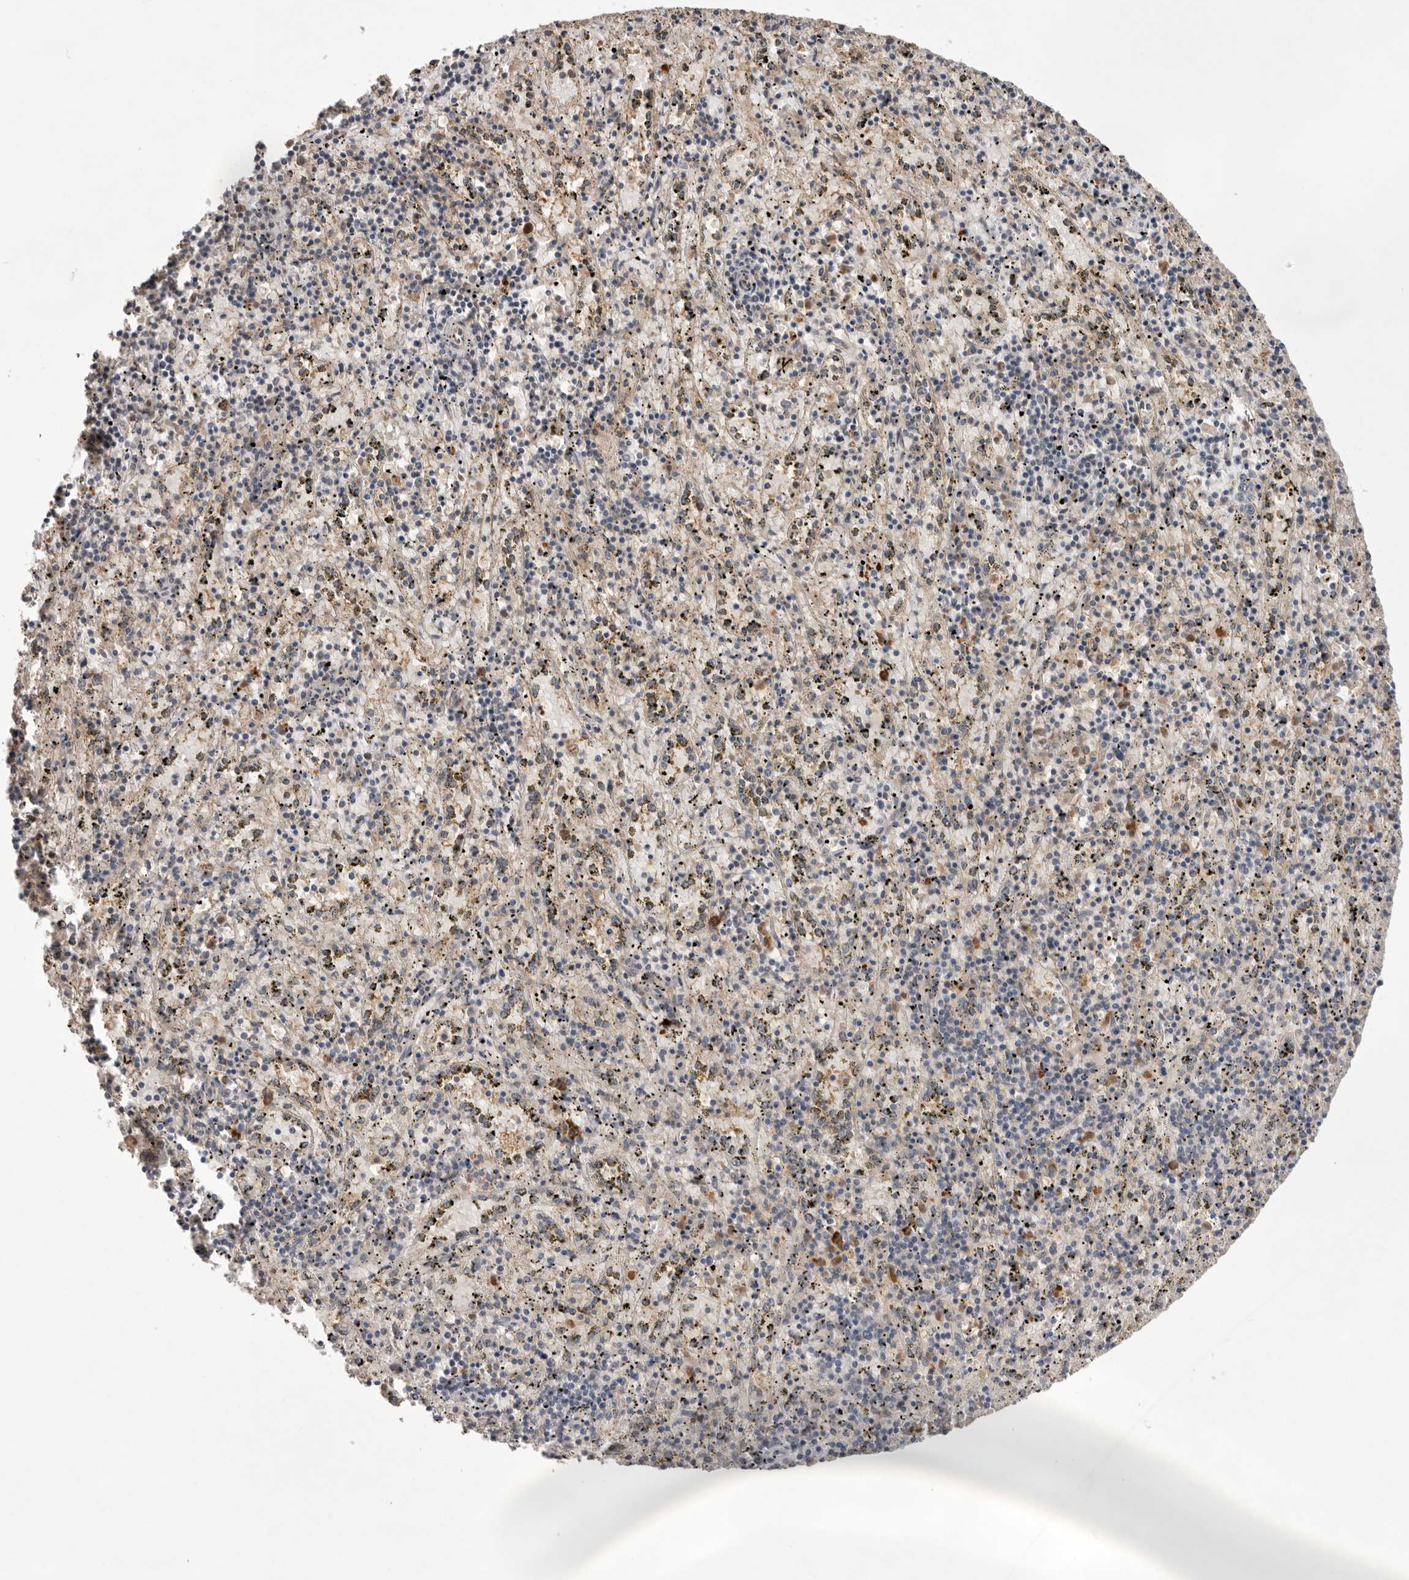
{"staining": {"intensity": "moderate", "quantity": "<25%", "location": "cytoplasmic/membranous"}, "tissue": "spleen", "cell_type": "Cells in red pulp", "image_type": "normal", "snomed": [{"axis": "morphology", "description": "Normal tissue, NOS"}, {"axis": "topography", "description": "Spleen"}], "caption": "A brown stain shows moderate cytoplasmic/membranous expression of a protein in cells in red pulp of benign spleen.", "gene": "NRCAM", "patient": {"sex": "male", "age": 11}}